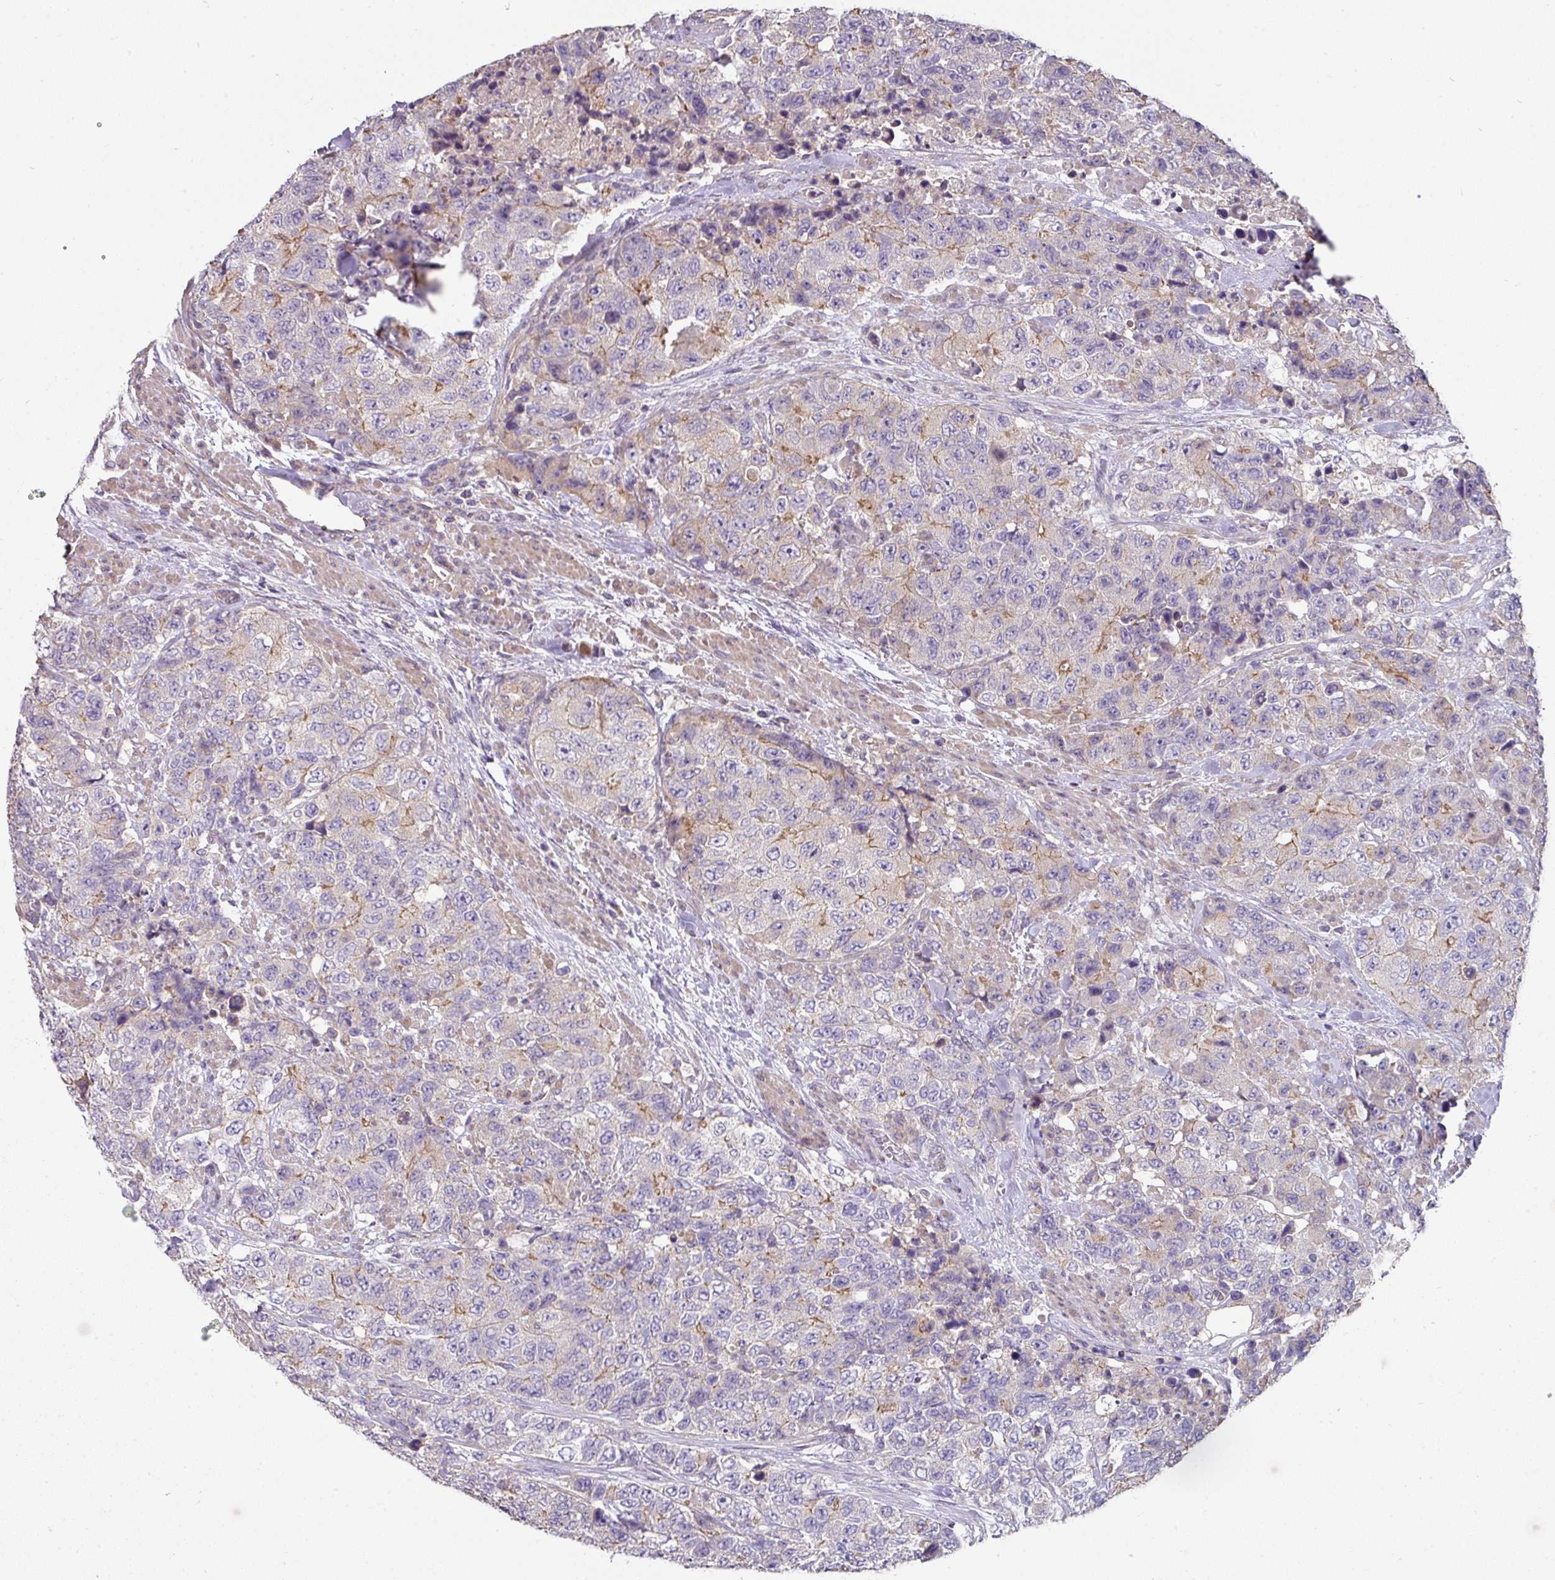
{"staining": {"intensity": "weak", "quantity": "<25%", "location": "cytoplasmic/membranous"}, "tissue": "urothelial cancer", "cell_type": "Tumor cells", "image_type": "cancer", "snomed": [{"axis": "morphology", "description": "Urothelial carcinoma, High grade"}, {"axis": "topography", "description": "Urinary bladder"}], "caption": "A high-resolution image shows immunohistochemistry staining of urothelial carcinoma (high-grade), which displays no significant positivity in tumor cells.", "gene": "C4orf48", "patient": {"sex": "female", "age": 78}}